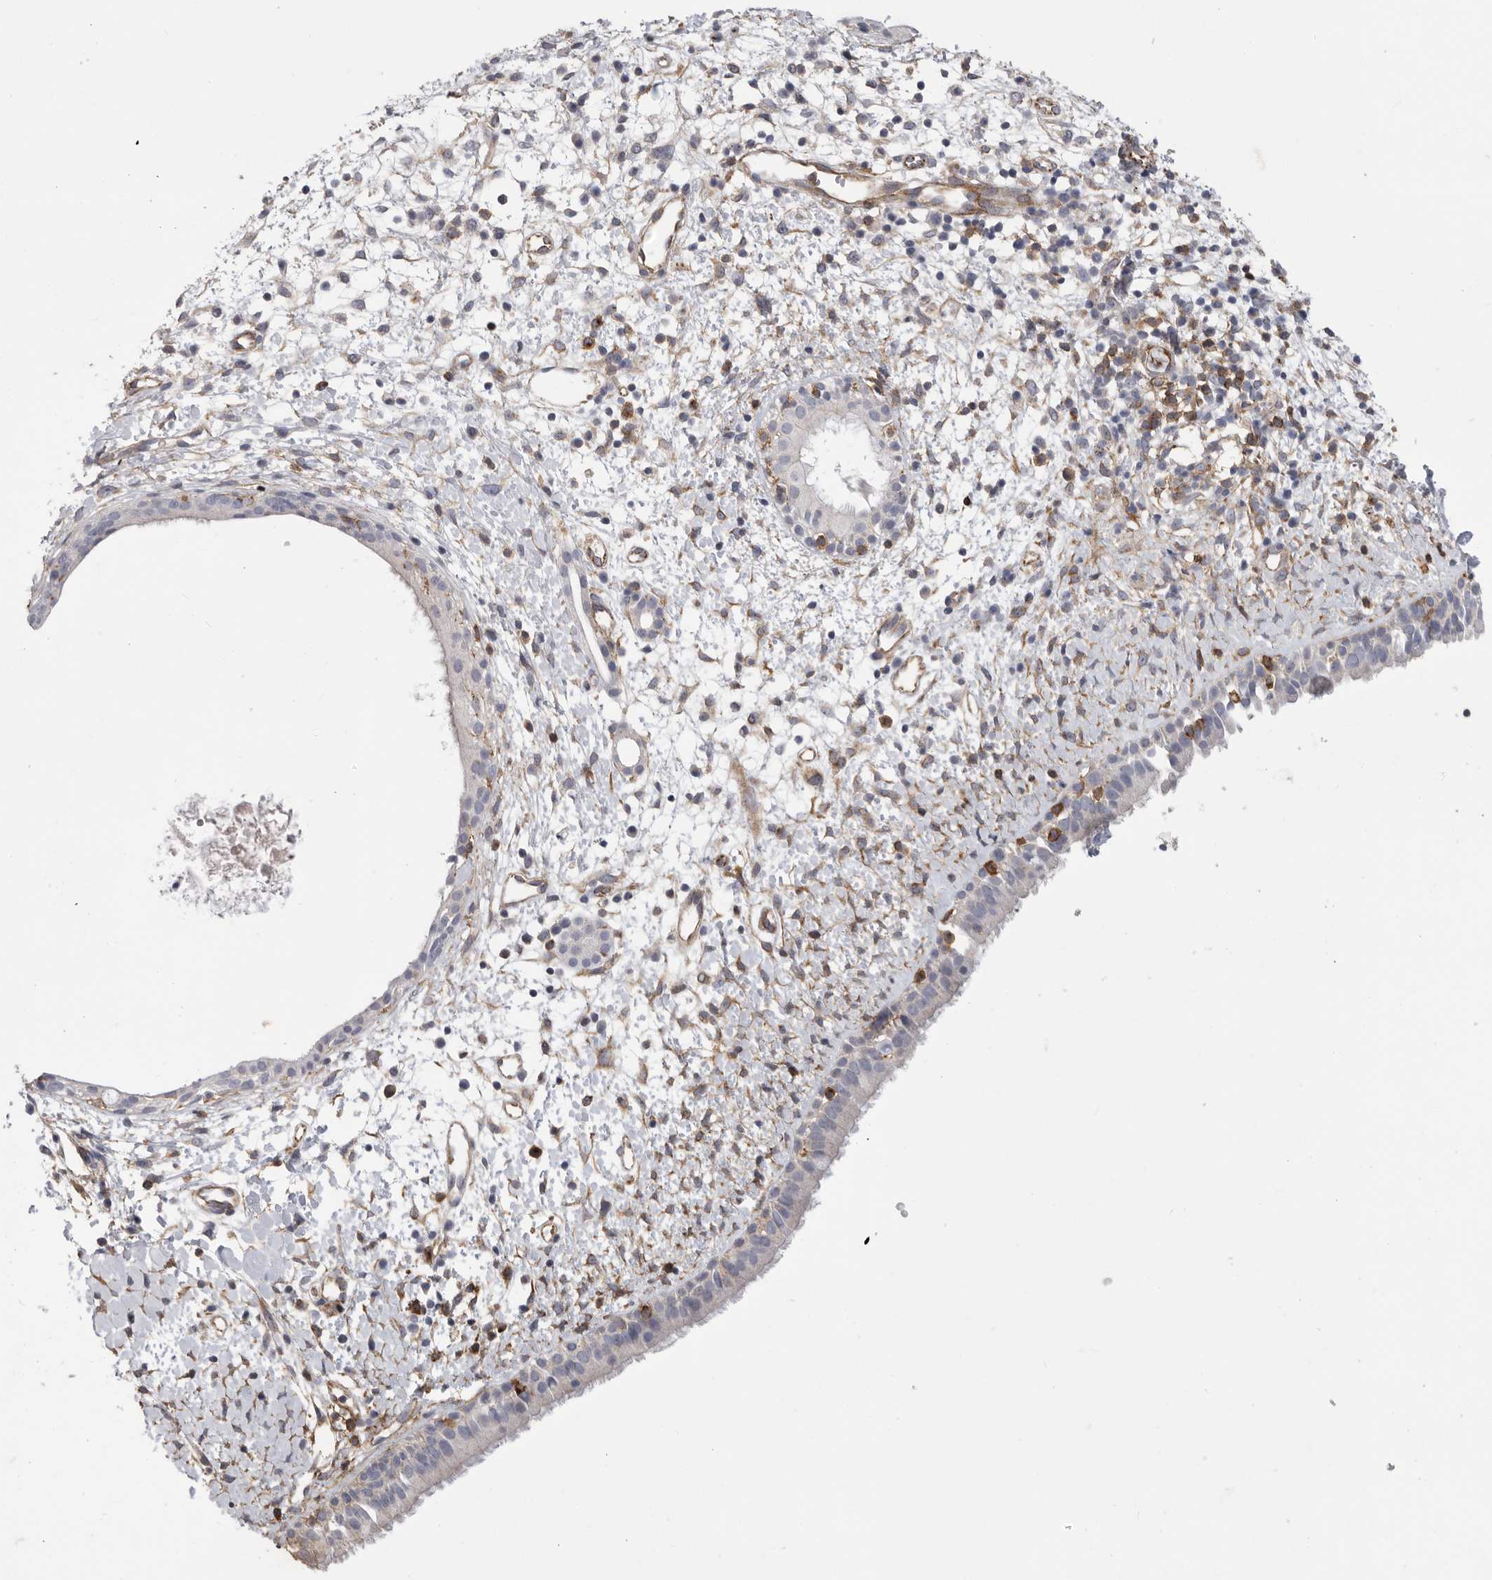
{"staining": {"intensity": "negative", "quantity": "none", "location": "none"}, "tissue": "nasopharynx", "cell_type": "Respiratory epithelial cells", "image_type": "normal", "snomed": [{"axis": "morphology", "description": "Normal tissue, NOS"}, {"axis": "topography", "description": "Nasopharynx"}], "caption": "Protein analysis of benign nasopharynx shows no significant staining in respiratory epithelial cells. (DAB immunohistochemistry, high magnification).", "gene": "SIGLEC10", "patient": {"sex": "male", "age": 22}}